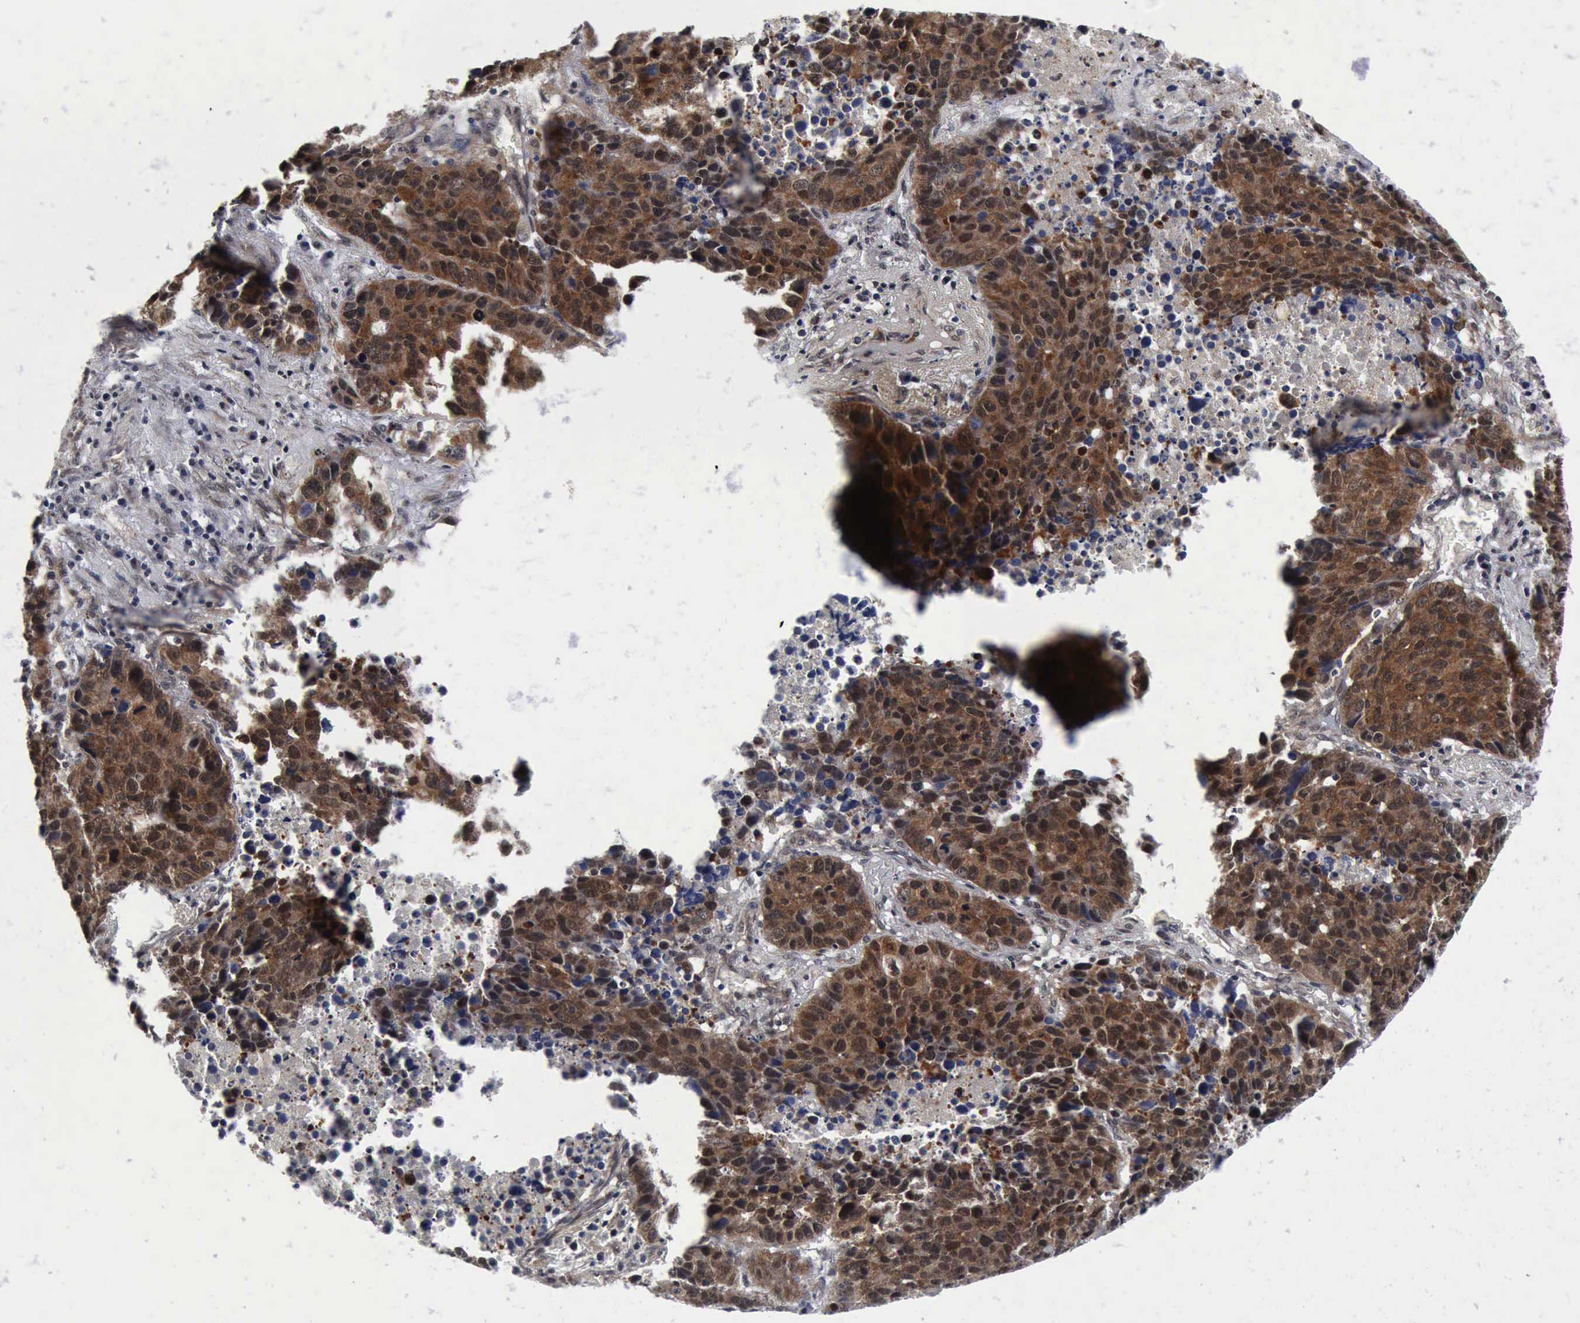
{"staining": {"intensity": "strong", "quantity": ">75%", "location": "cytoplasmic/membranous,nuclear"}, "tissue": "lung cancer", "cell_type": "Tumor cells", "image_type": "cancer", "snomed": [{"axis": "morphology", "description": "Carcinoid, malignant, NOS"}, {"axis": "topography", "description": "Lung"}], "caption": "Strong cytoplasmic/membranous and nuclear staining is identified in approximately >75% of tumor cells in carcinoid (malignant) (lung).", "gene": "UBC", "patient": {"sex": "male", "age": 60}}